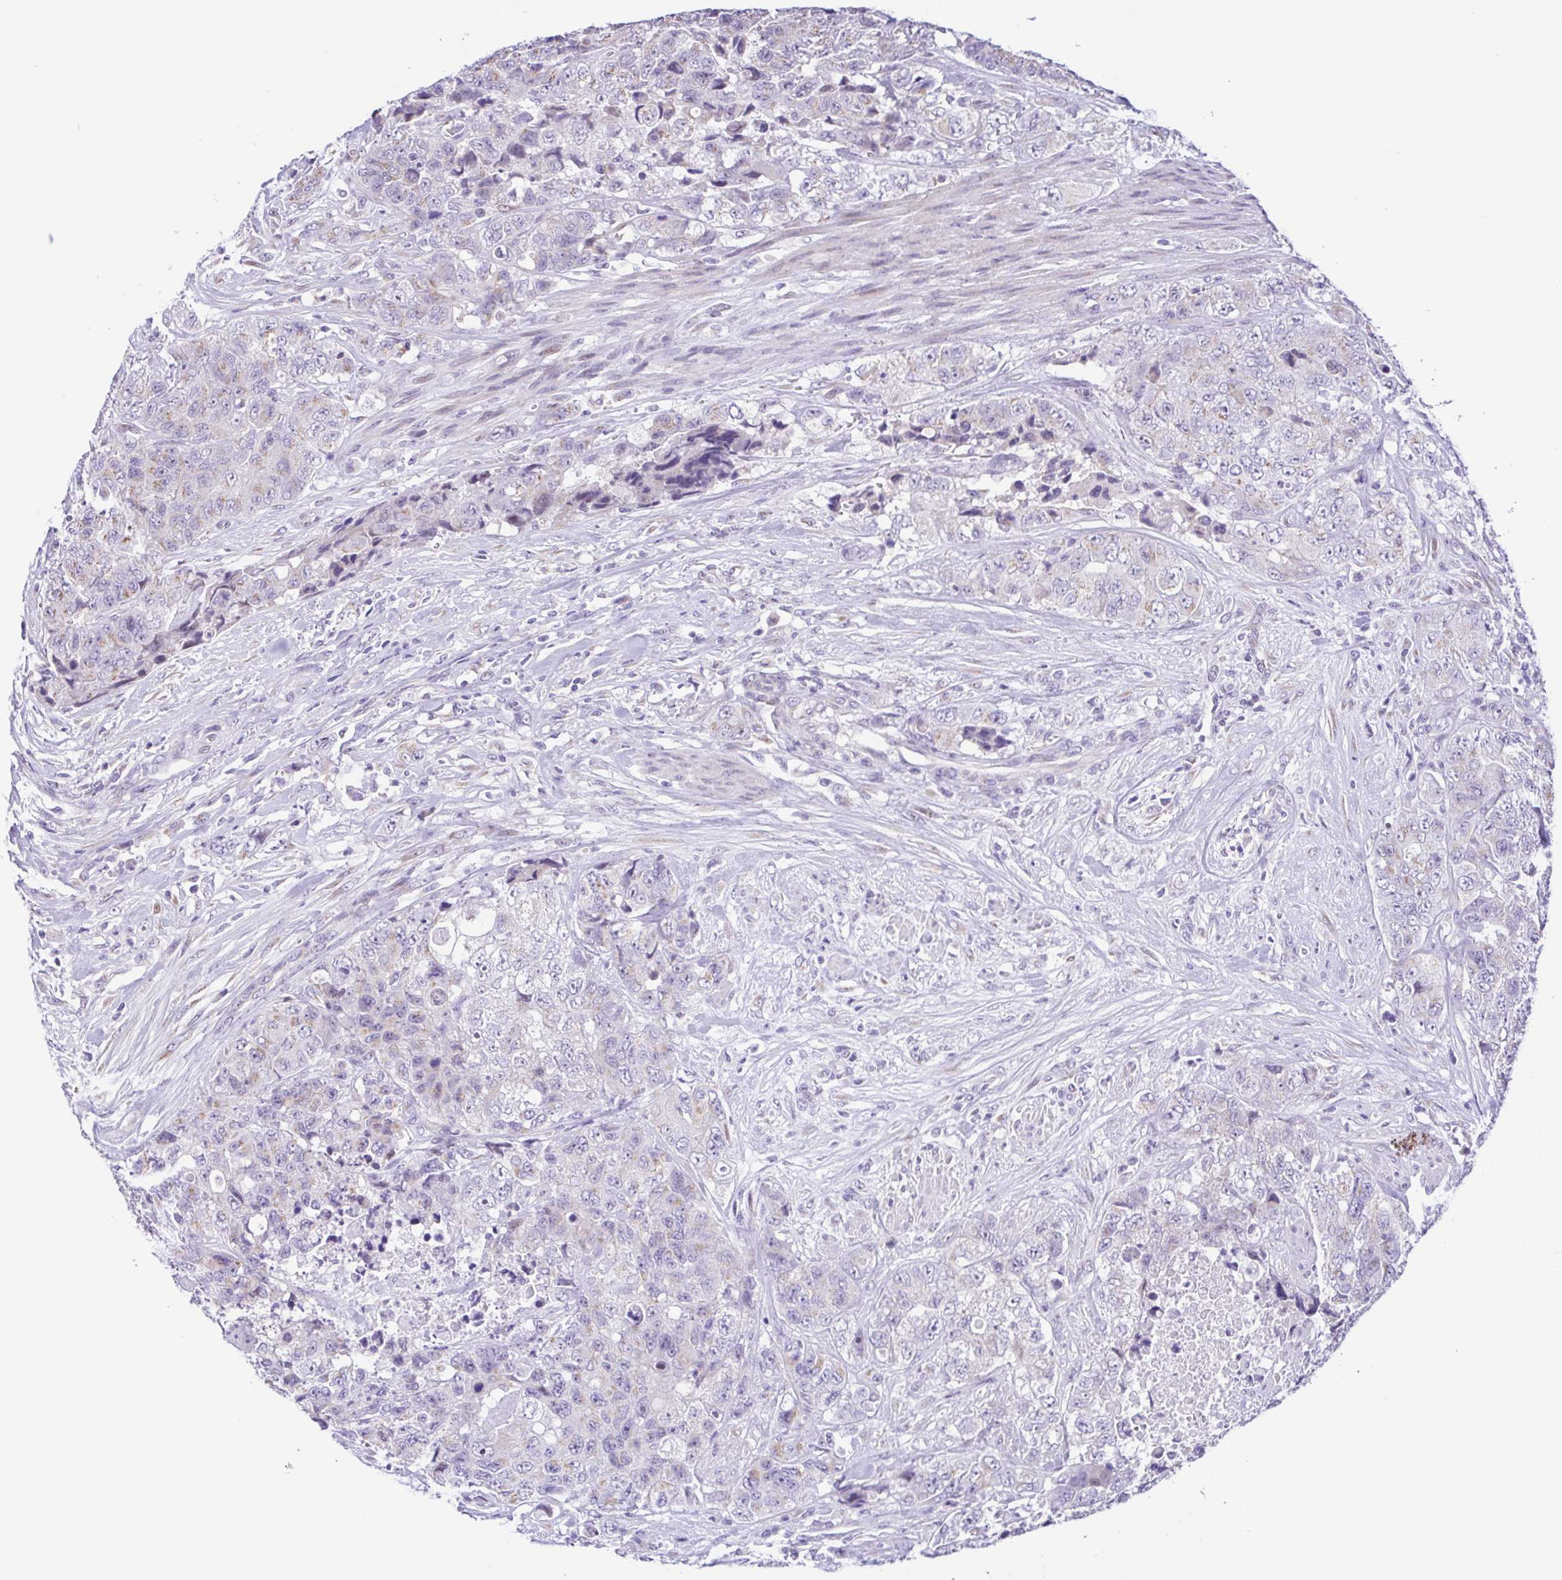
{"staining": {"intensity": "negative", "quantity": "none", "location": "none"}, "tissue": "urothelial cancer", "cell_type": "Tumor cells", "image_type": "cancer", "snomed": [{"axis": "morphology", "description": "Urothelial carcinoma, High grade"}, {"axis": "topography", "description": "Urinary bladder"}], "caption": "This photomicrograph is of urothelial carcinoma (high-grade) stained with IHC to label a protein in brown with the nuclei are counter-stained blue. There is no staining in tumor cells. (IHC, brightfield microscopy, high magnification).", "gene": "TGM3", "patient": {"sex": "female", "age": 78}}